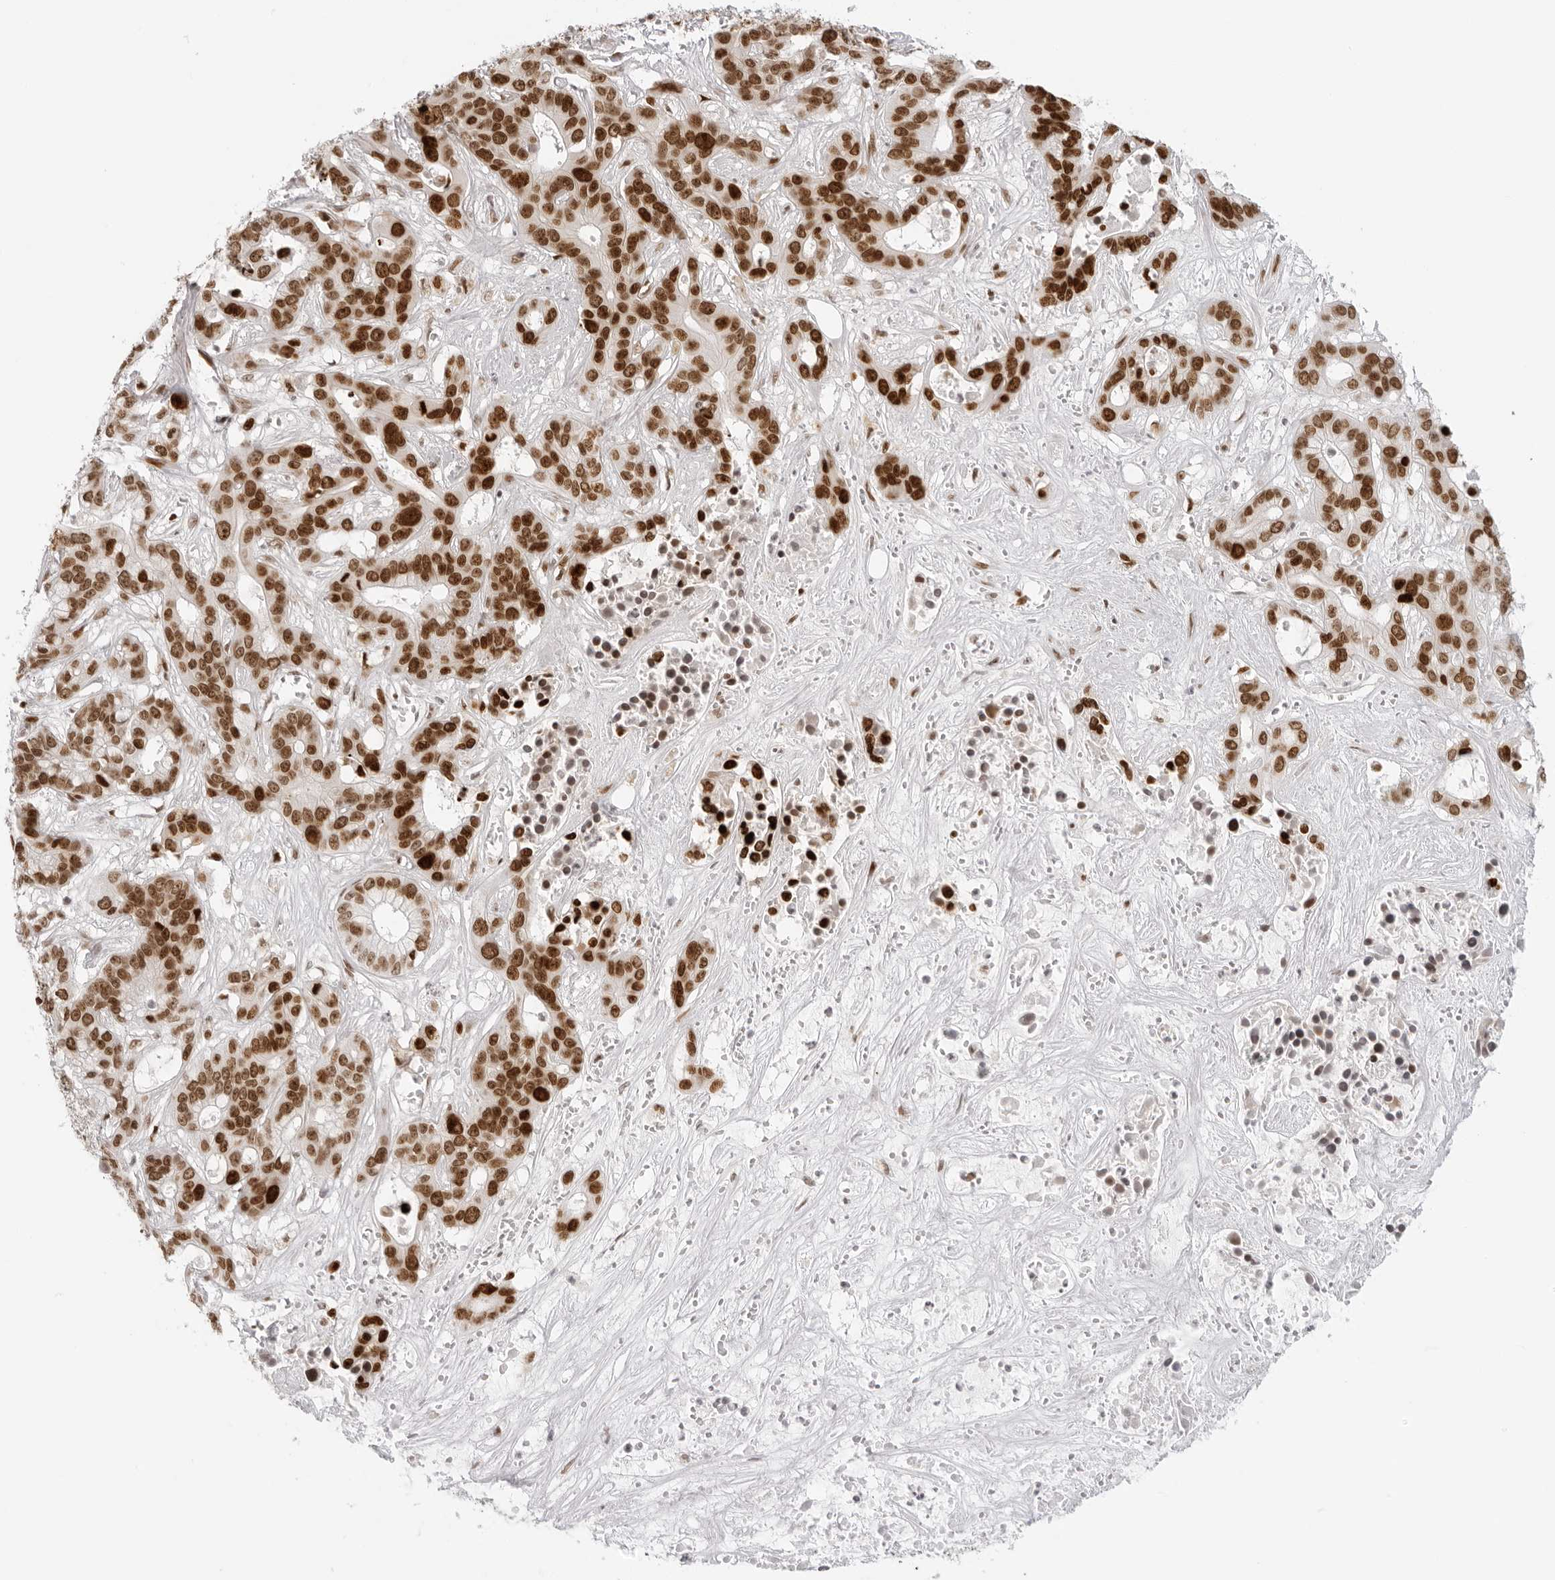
{"staining": {"intensity": "strong", "quantity": ">75%", "location": "nuclear"}, "tissue": "liver cancer", "cell_type": "Tumor cells", "image_type": "cancer", "snomed": [{"axis": "morphology", "description": "Cholangiocarcinoma"}, {"axis": "topography", "description": "Liver"}], "caption": "Liver cancer stained for a protein shows strong nuclear positivity in tumor cells.", "gene": "RCC1", "patient": {"sex": "female", "age": 65}}